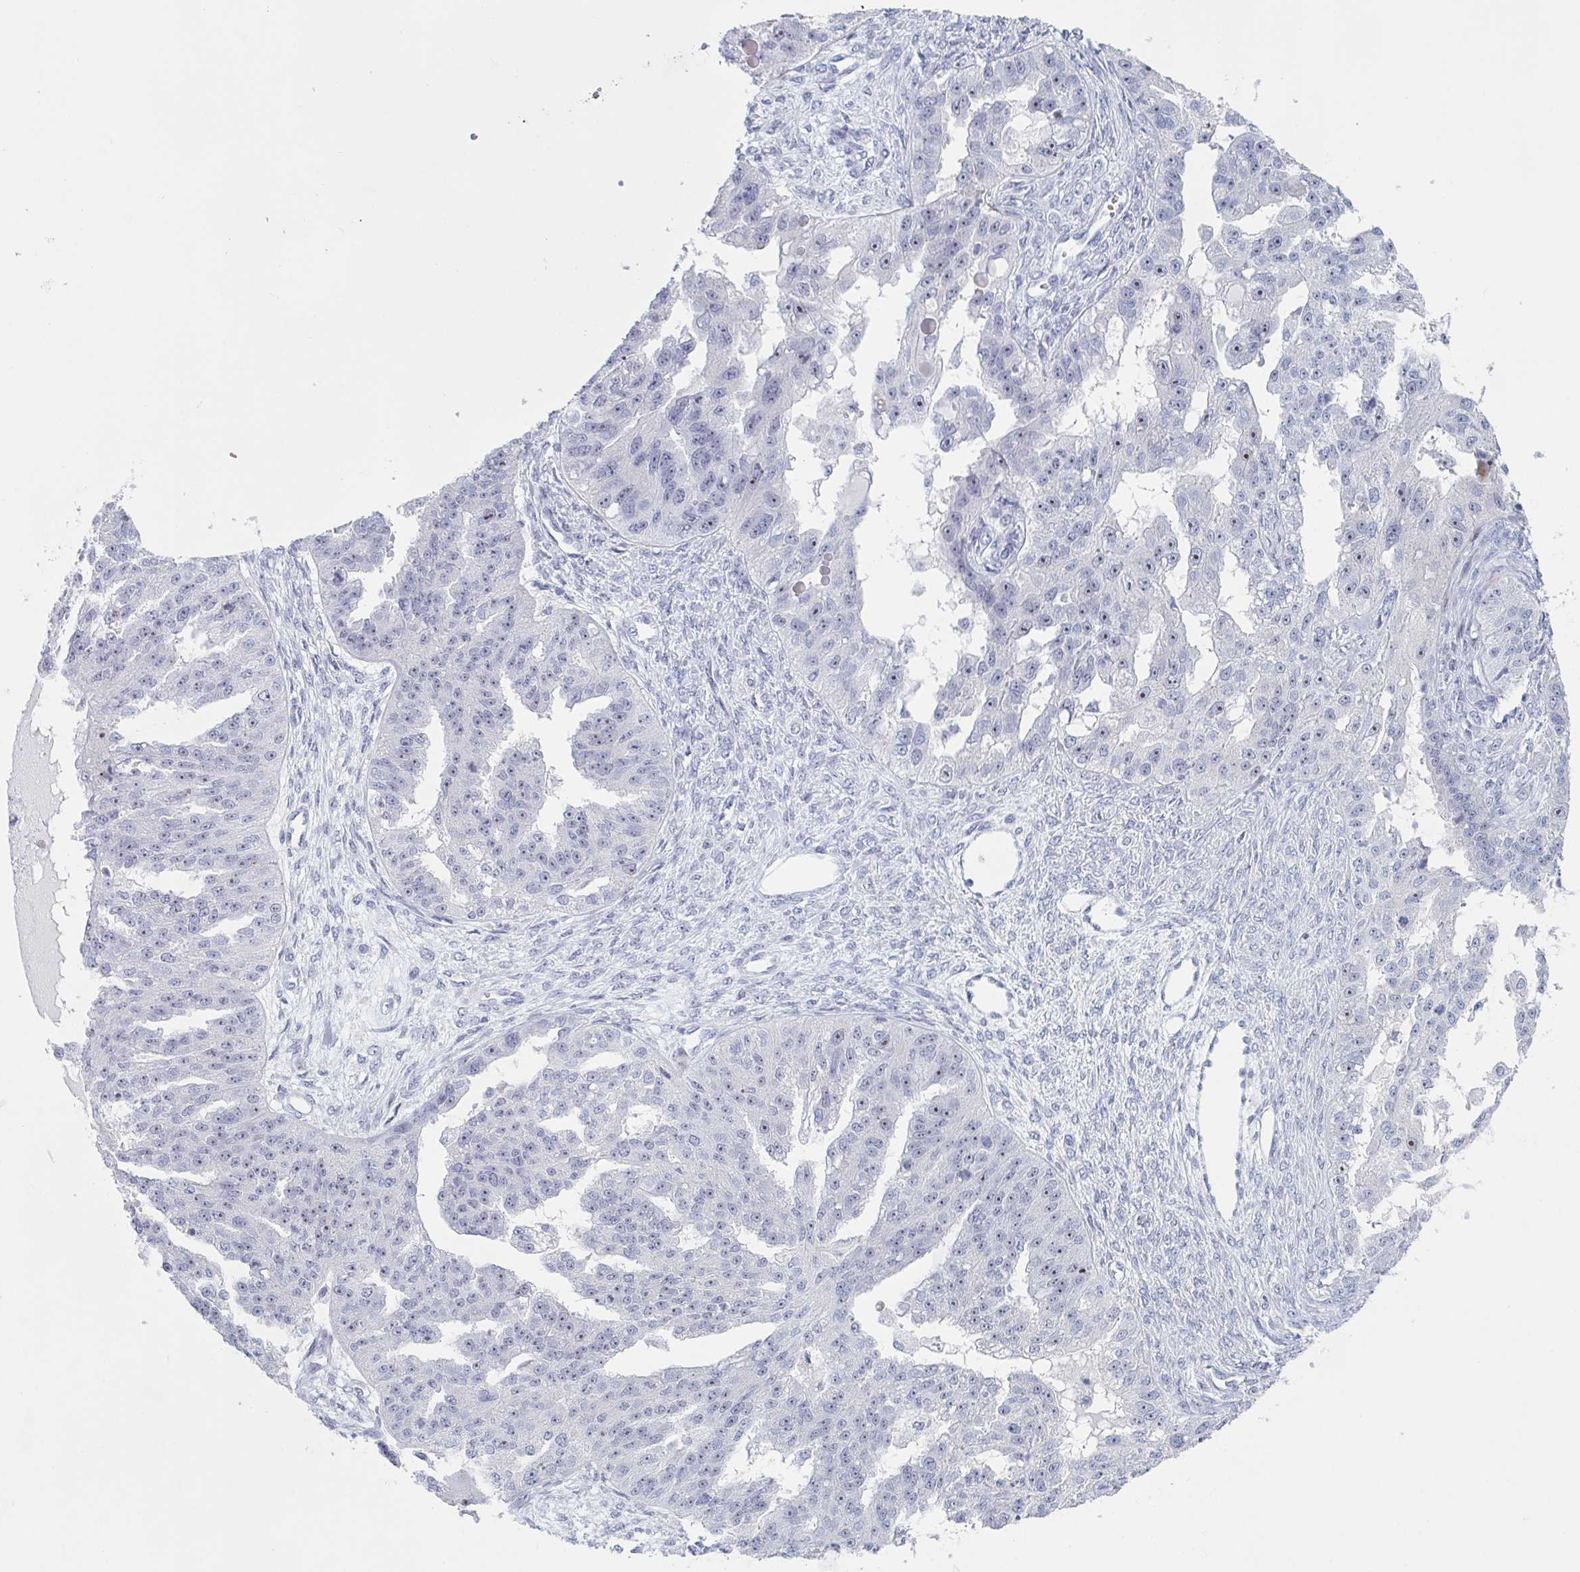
{"staining": {"intensity": "weak", "quantity": "25%-75%", "location": "nuclear"}, "tissue": "ovarian cancer", "cell_type": "Tumor cells", "image_type": "cancer", "snomed": [{"axis": "morphology", "description": "Cystadenocarcinoma, serous, NOS"}, {"axis": "topography", "description": "Ovary"}], "caption": "There is low levels of weak nuclear expression in tumor cells of ovarian cancer, as demonstrated by immunohistochemical staining (brown color).", "gene": "NR1H2", "patient": {"sex": "female", "age": 58}}